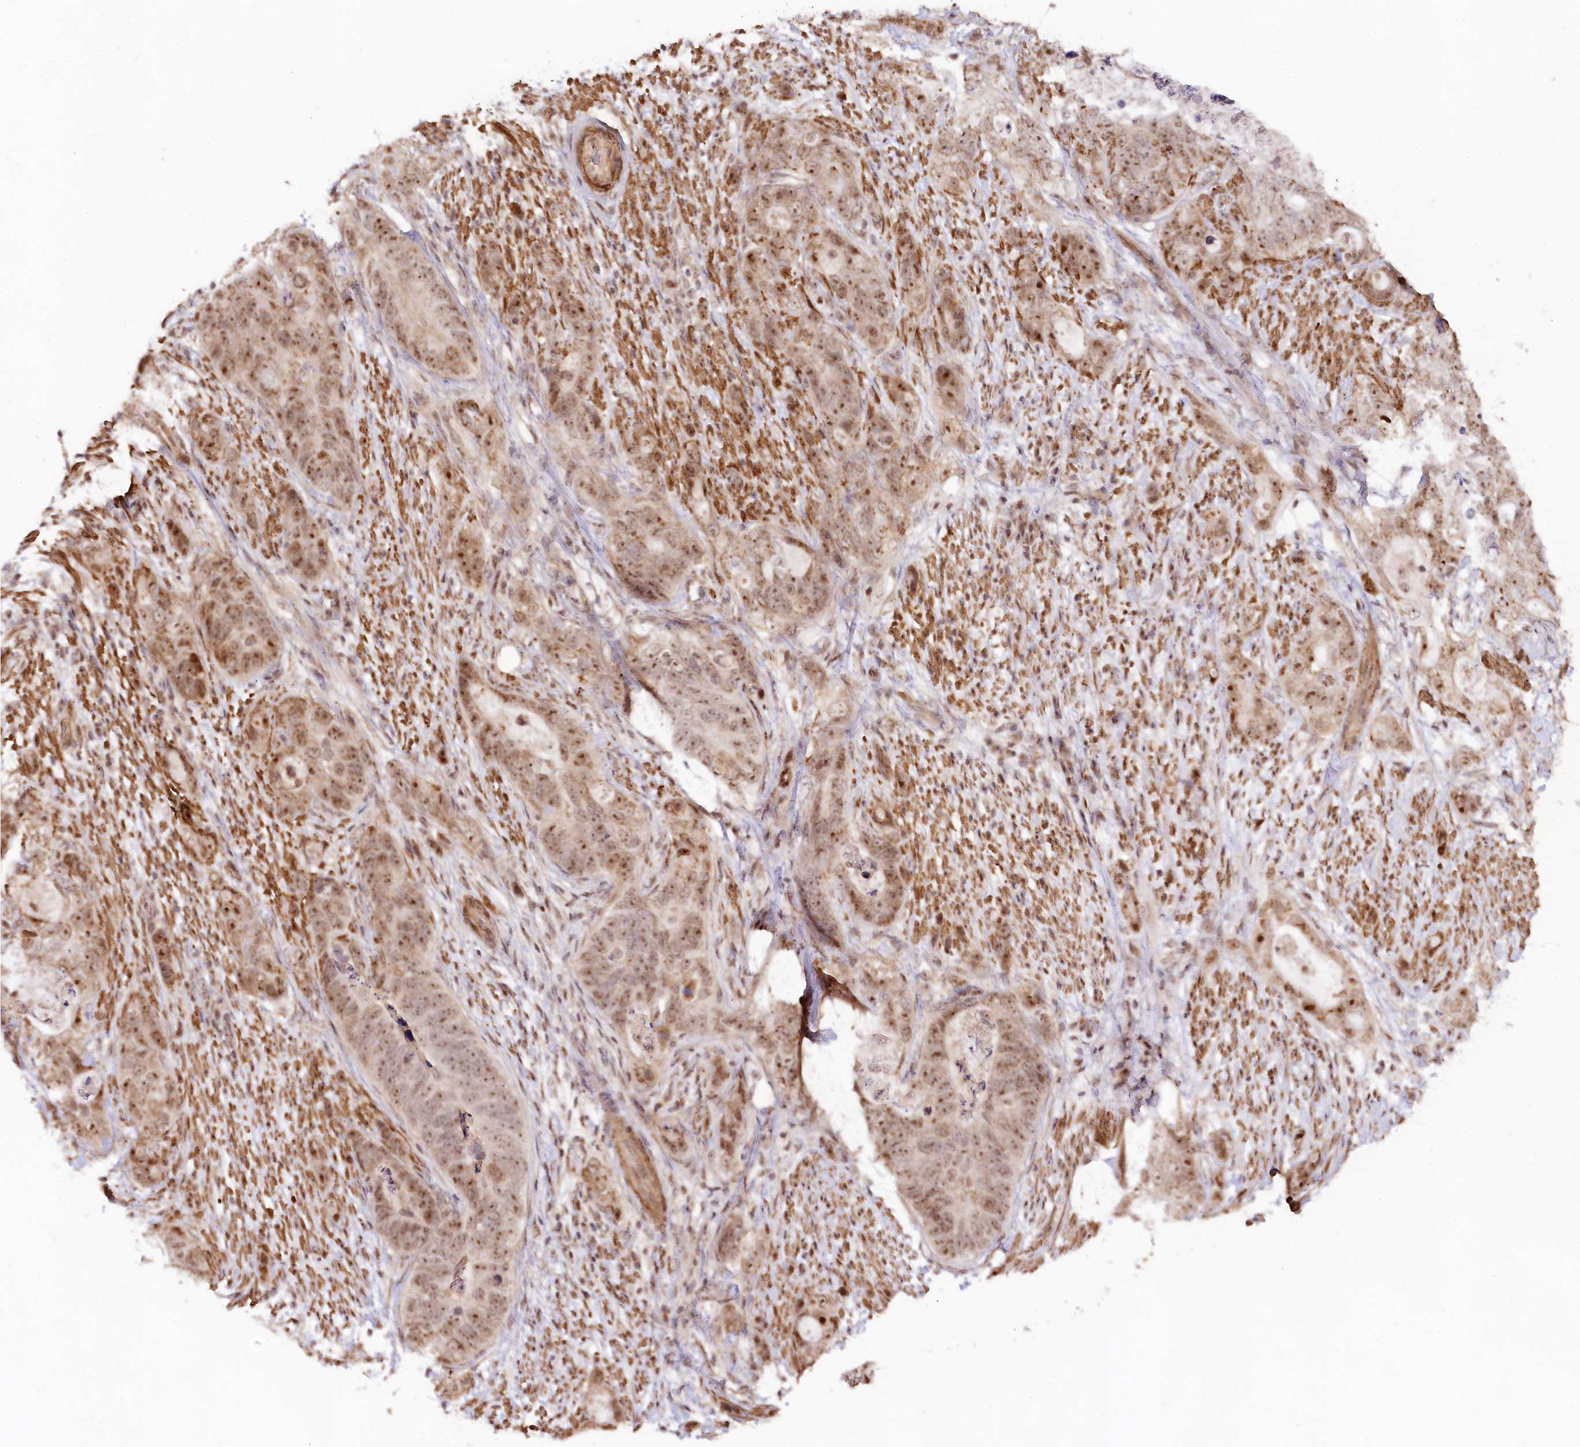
{"staining": {"intensity": "moderate", "quantity": ">75%", "location": "cytoplasmic/membranous,nuclear"}, "tissue": "stomach cancer", "cell_type": "Tumor cells", "image_type": "cancer", "snomed": [{"axis": "morphology", "description": "Adenocarcinoma, NOS"}, {"axis": "topography", "description": "Stomach"}], "caption": "Stomach cancer stained for a protein reveals moderate cytoplasmic/membranous and nuclear positivity in tumor cells.", "gene": "GNL3L", "patient": {"sex": "female", "age": 89}}